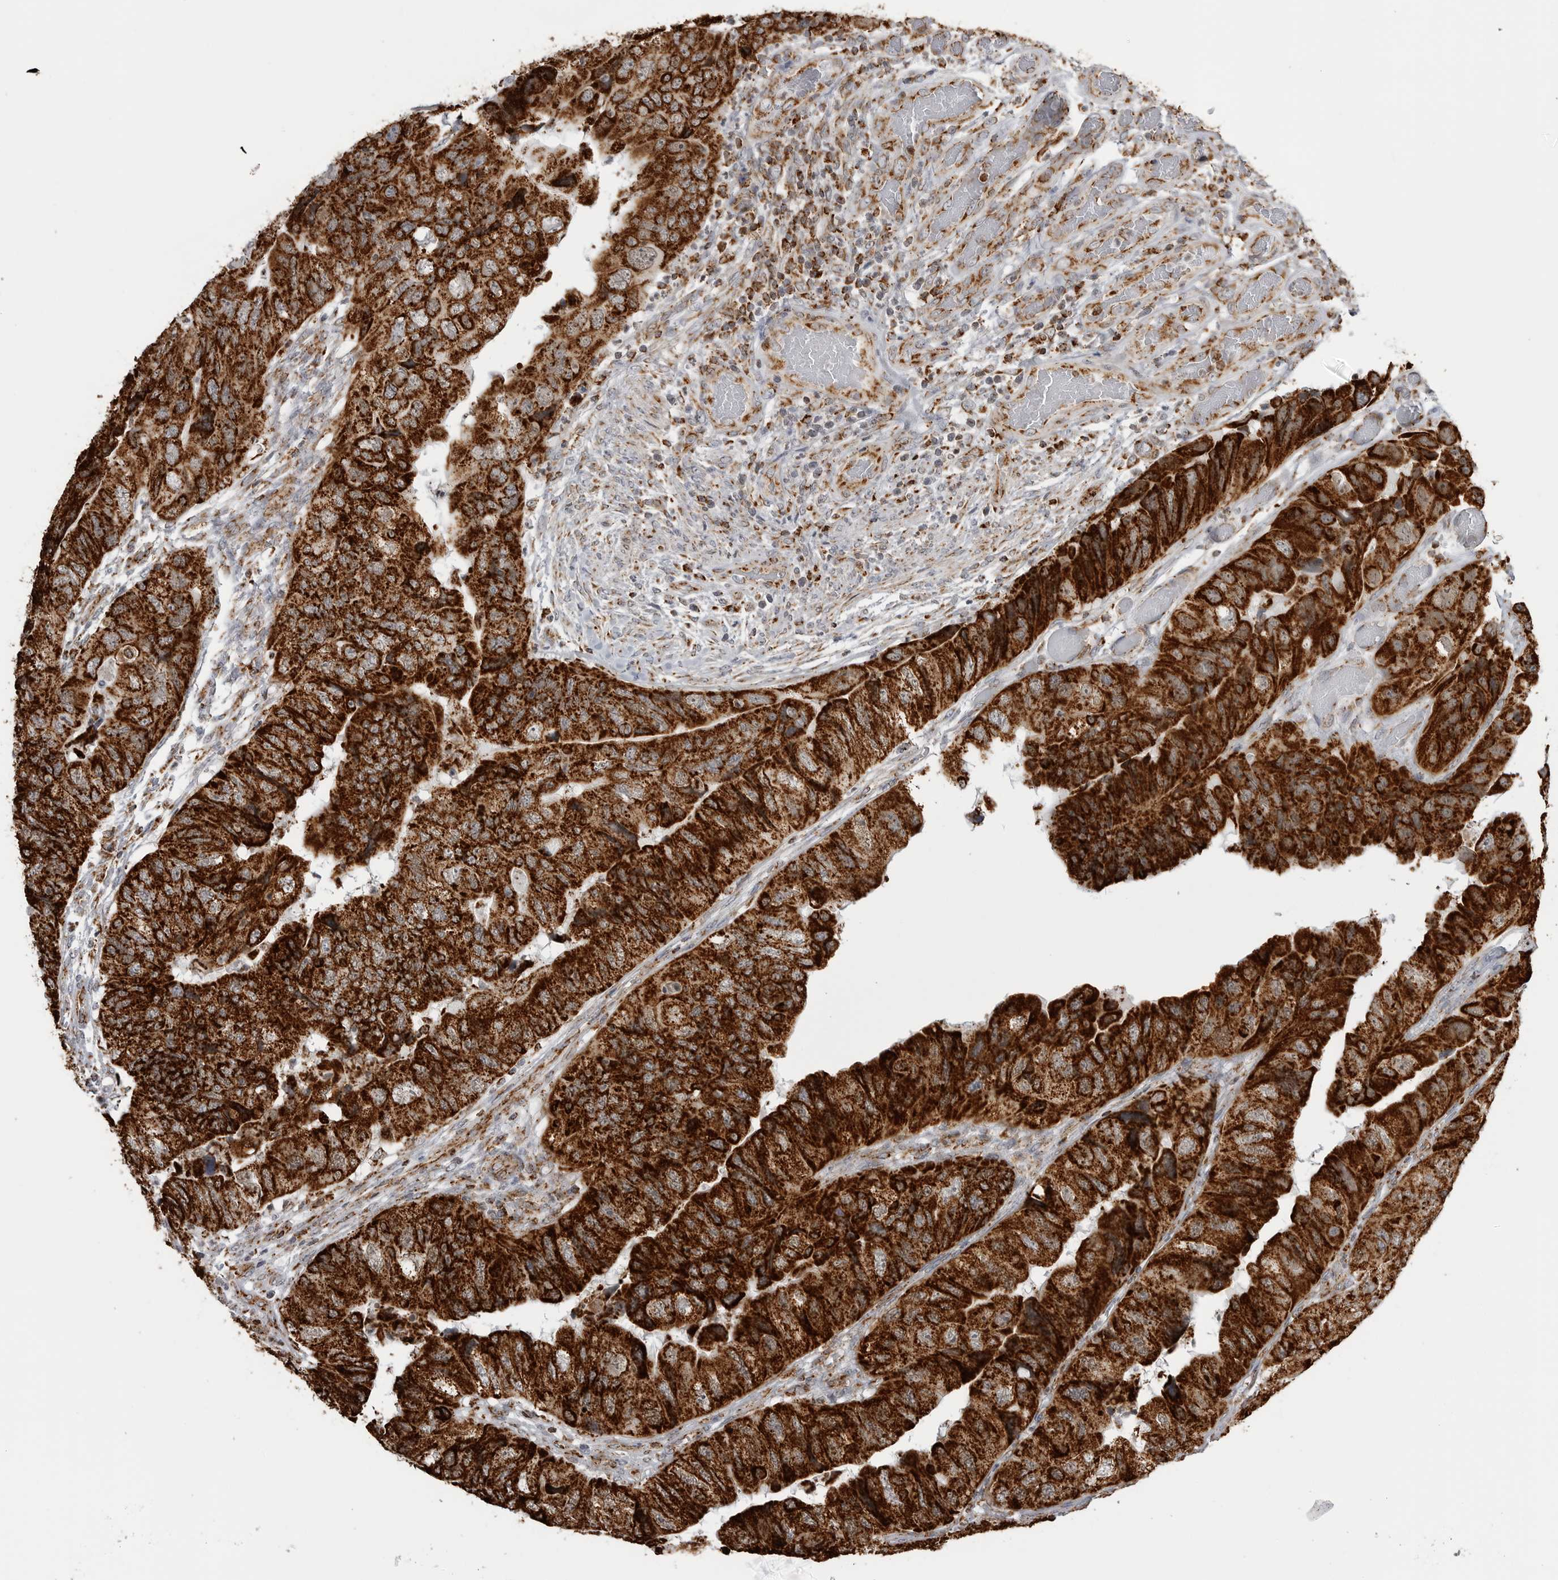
{"staining": {"intensity": "strong", "quantity": ">75%", "location": "cytoplasmic/membranous"}, "tissue": "colorectal cancer", "cell_type": "Tumor cells", "image_type": "cancer", "snomed": [{"axis": "morphology", "description": "Adenocarcinoma, NOS"}, {"axis": "topography", "description": "Rectum"}], "caption": "About >75% of tumor cells in colorectal cancer (adenocarcinoma) exhibit strong cytoplasmic/membranous protein positivity as visualized by brown immunohistochemical staining.", "gene": "COX5A", "patient": {"sex": "male", "age": 63}}